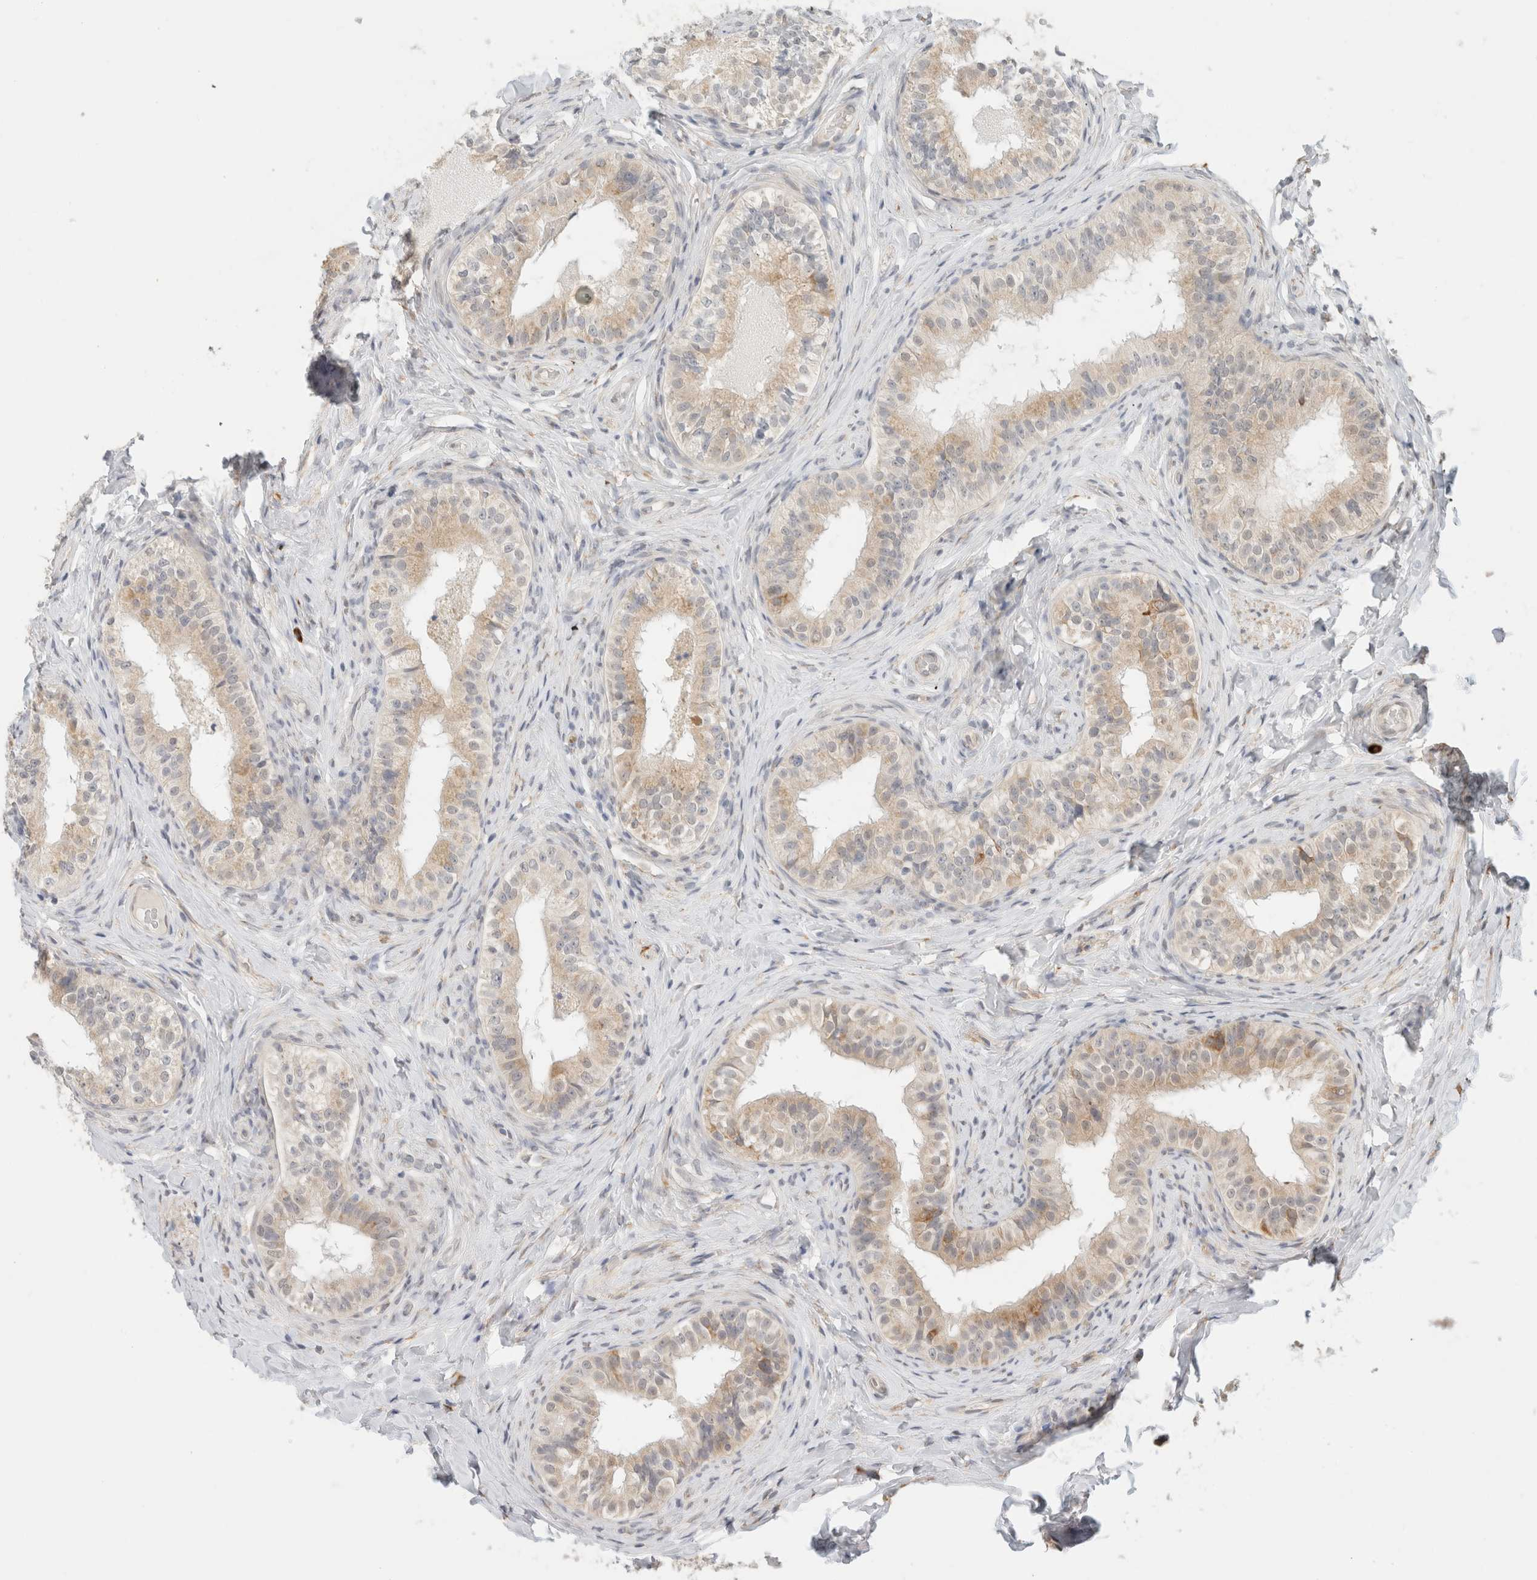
{"staining": {"intensity": "weak", "quantity": ">75%", "location": "cytoplasmic/membranous"}, "tissue": "epididymis", "cell_type": "Glandular cells", "image_type": "normal", "snomed": [{"axis": "morphology", "description": "Normal tissue, NOS"}, {"axis": "topography", "description": "Epididymis"}], "caption": "Epididymis was stained to show a protein in brown. There is low levels of weak cytoplasmic/membranous positivity in approximately >75% of glandular cells.", "gene": "HDLBP", "patient": {"sex": "male", "age": 49}}